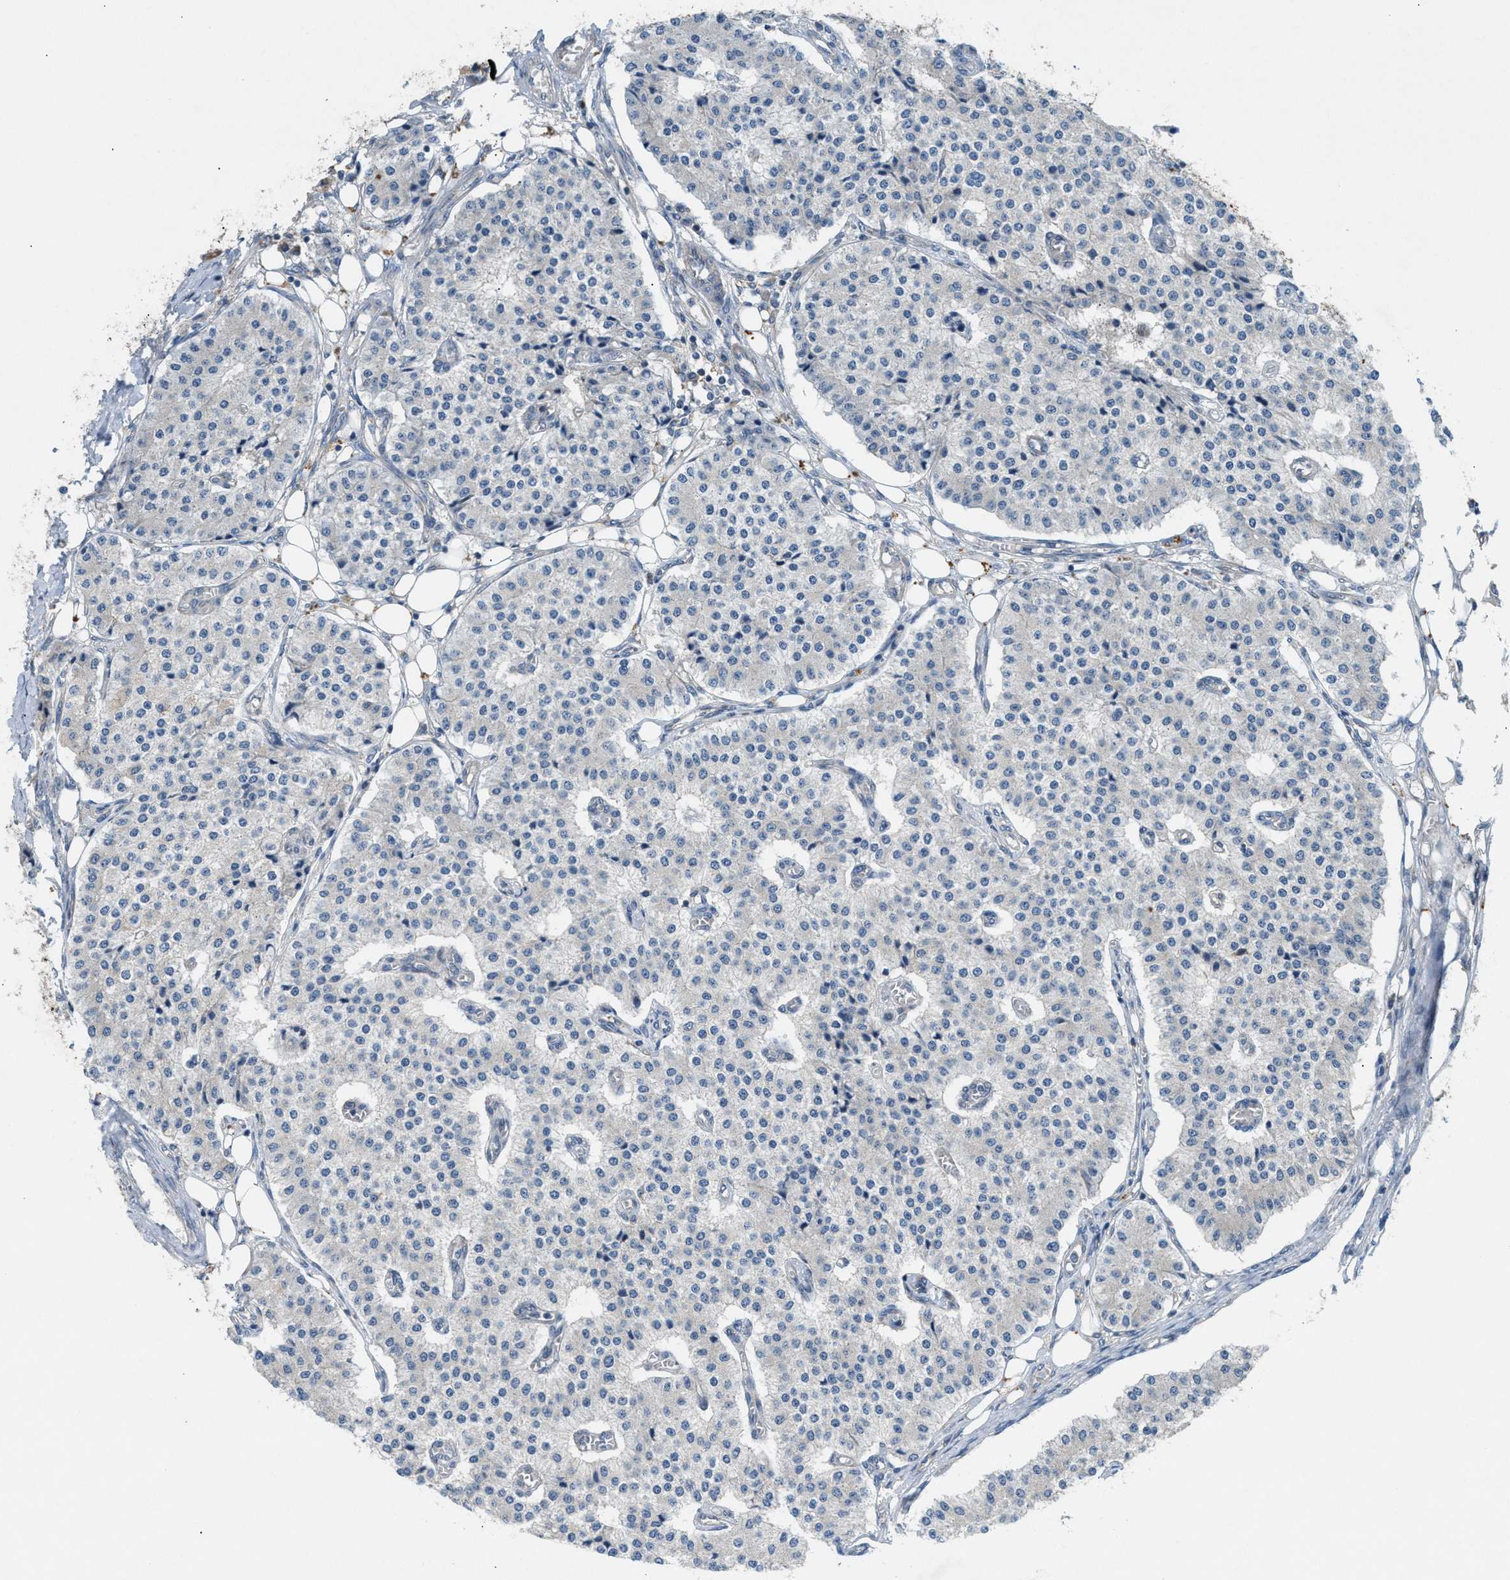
{"staining": {"intensity": "negative", "quantity": "none", "location": "none"}, "tissue": "carcinoid", "cell_type": "Tumor cells", "image_type": "cancer", "snomed": [{"axis": "morphology", "description": "Carcinoid, malignant, NOS"}, {"axis": "topography", "description": "Colon"}], "caption": "This photomicrograph is of carcinoid stained with IHC to label a protein in brown with the nuclei are counter-stained blue. There is no positivity in tumor cells. (DAB (3,3'-diaminobenzidine) immunohistochemistry, high magnification).", "gene": "CYB5D1", "patient": {"sex": "female", "age": 52}}